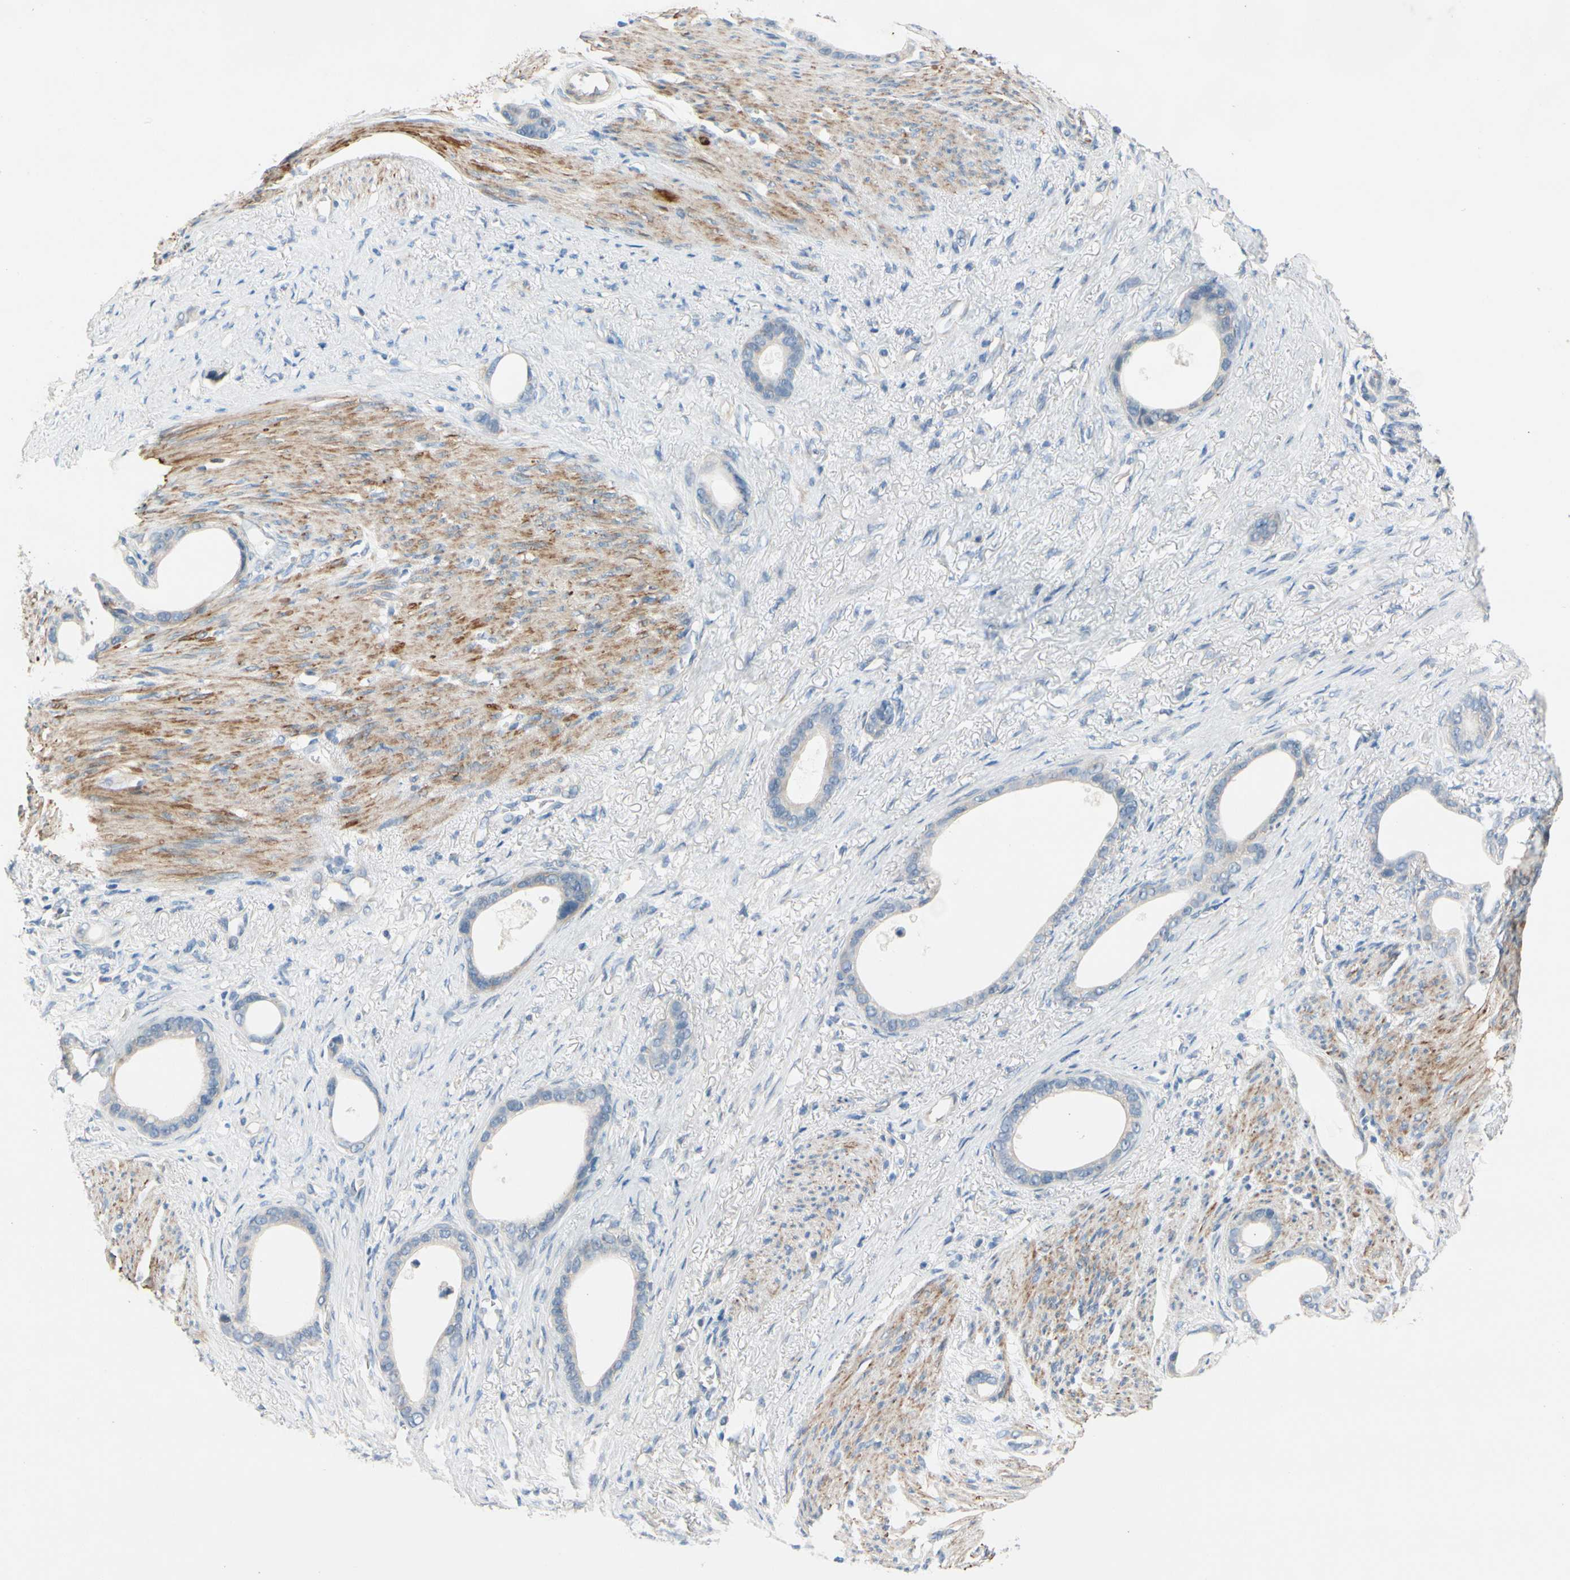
{"staining": {"intensity": "negative", "quantity": "none", "location": "none"}, "tissue": "stomach cancer", "cell_type": "Tumor cells", "image_type": "cancer", "snomed": [{"axis": "morphology", "description": "Adenocarcinoma, NOS"}, {"axis": "topography", "description": "Stomach"}], "caption": "This is an immunohistochemistry histopathology image of human stomach cancer. There is no staining in tumor cells.", "gene": "SLC27A6", "patient": {"sex": "female", "age": 75}}